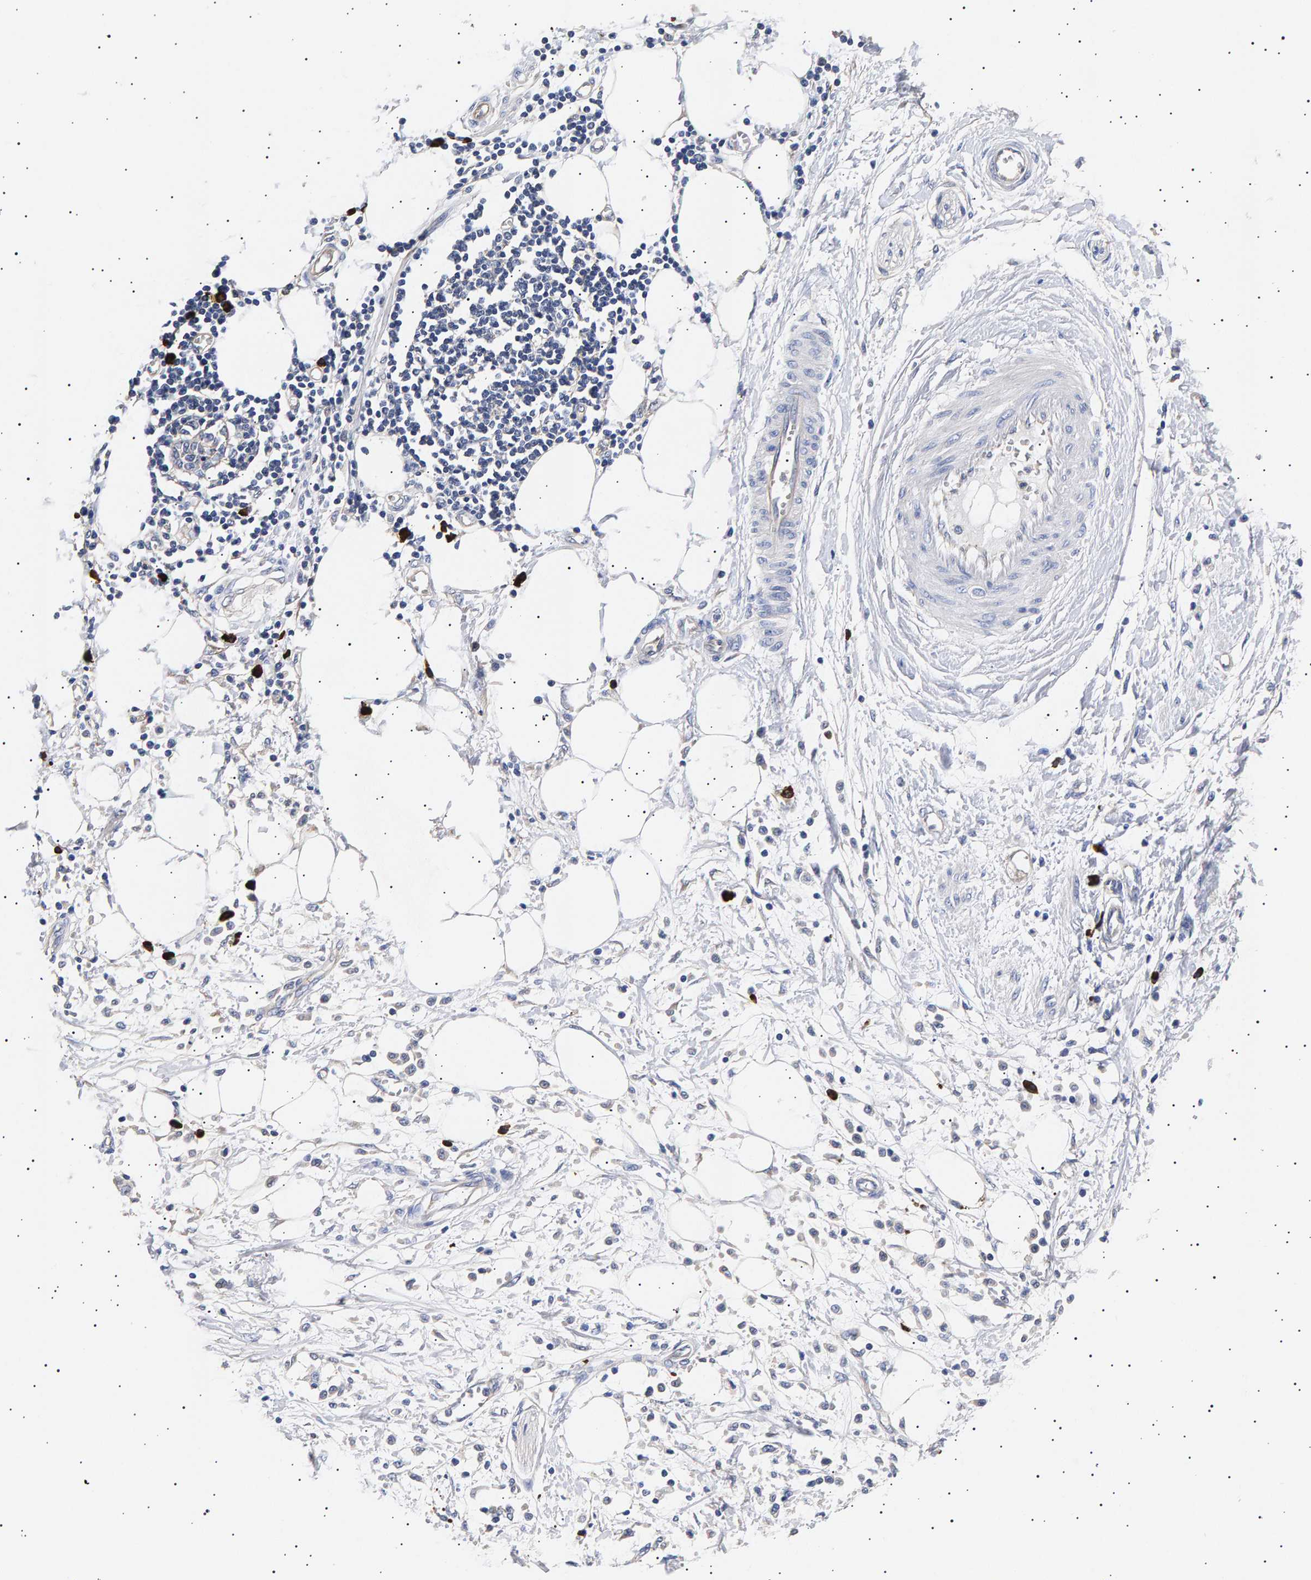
{"staining": {"intensity": "weak", "quantity": "<25%", "location": "cytoplasmic/membranous"}, "tissue": "pancreatic cancer", "cell_type": "Tumor cells", "image_type": "cancer", "snomed": [{"axis": "morphology", "description": "Adenocarcinoma, NOS"}, {"axis": "topography", "description": "Pancreas"}], "caption": "Immunohistochemistry (IHC) micrograph of neoplastic tissue: adenocarcinoma (pancreatic) stained with DAB (3,3'-diaminobenzidine) displays no significant protein staining in tumor cells.", "gene": "ANKRD40", "patient": {"sex": "male", "age": 56}}